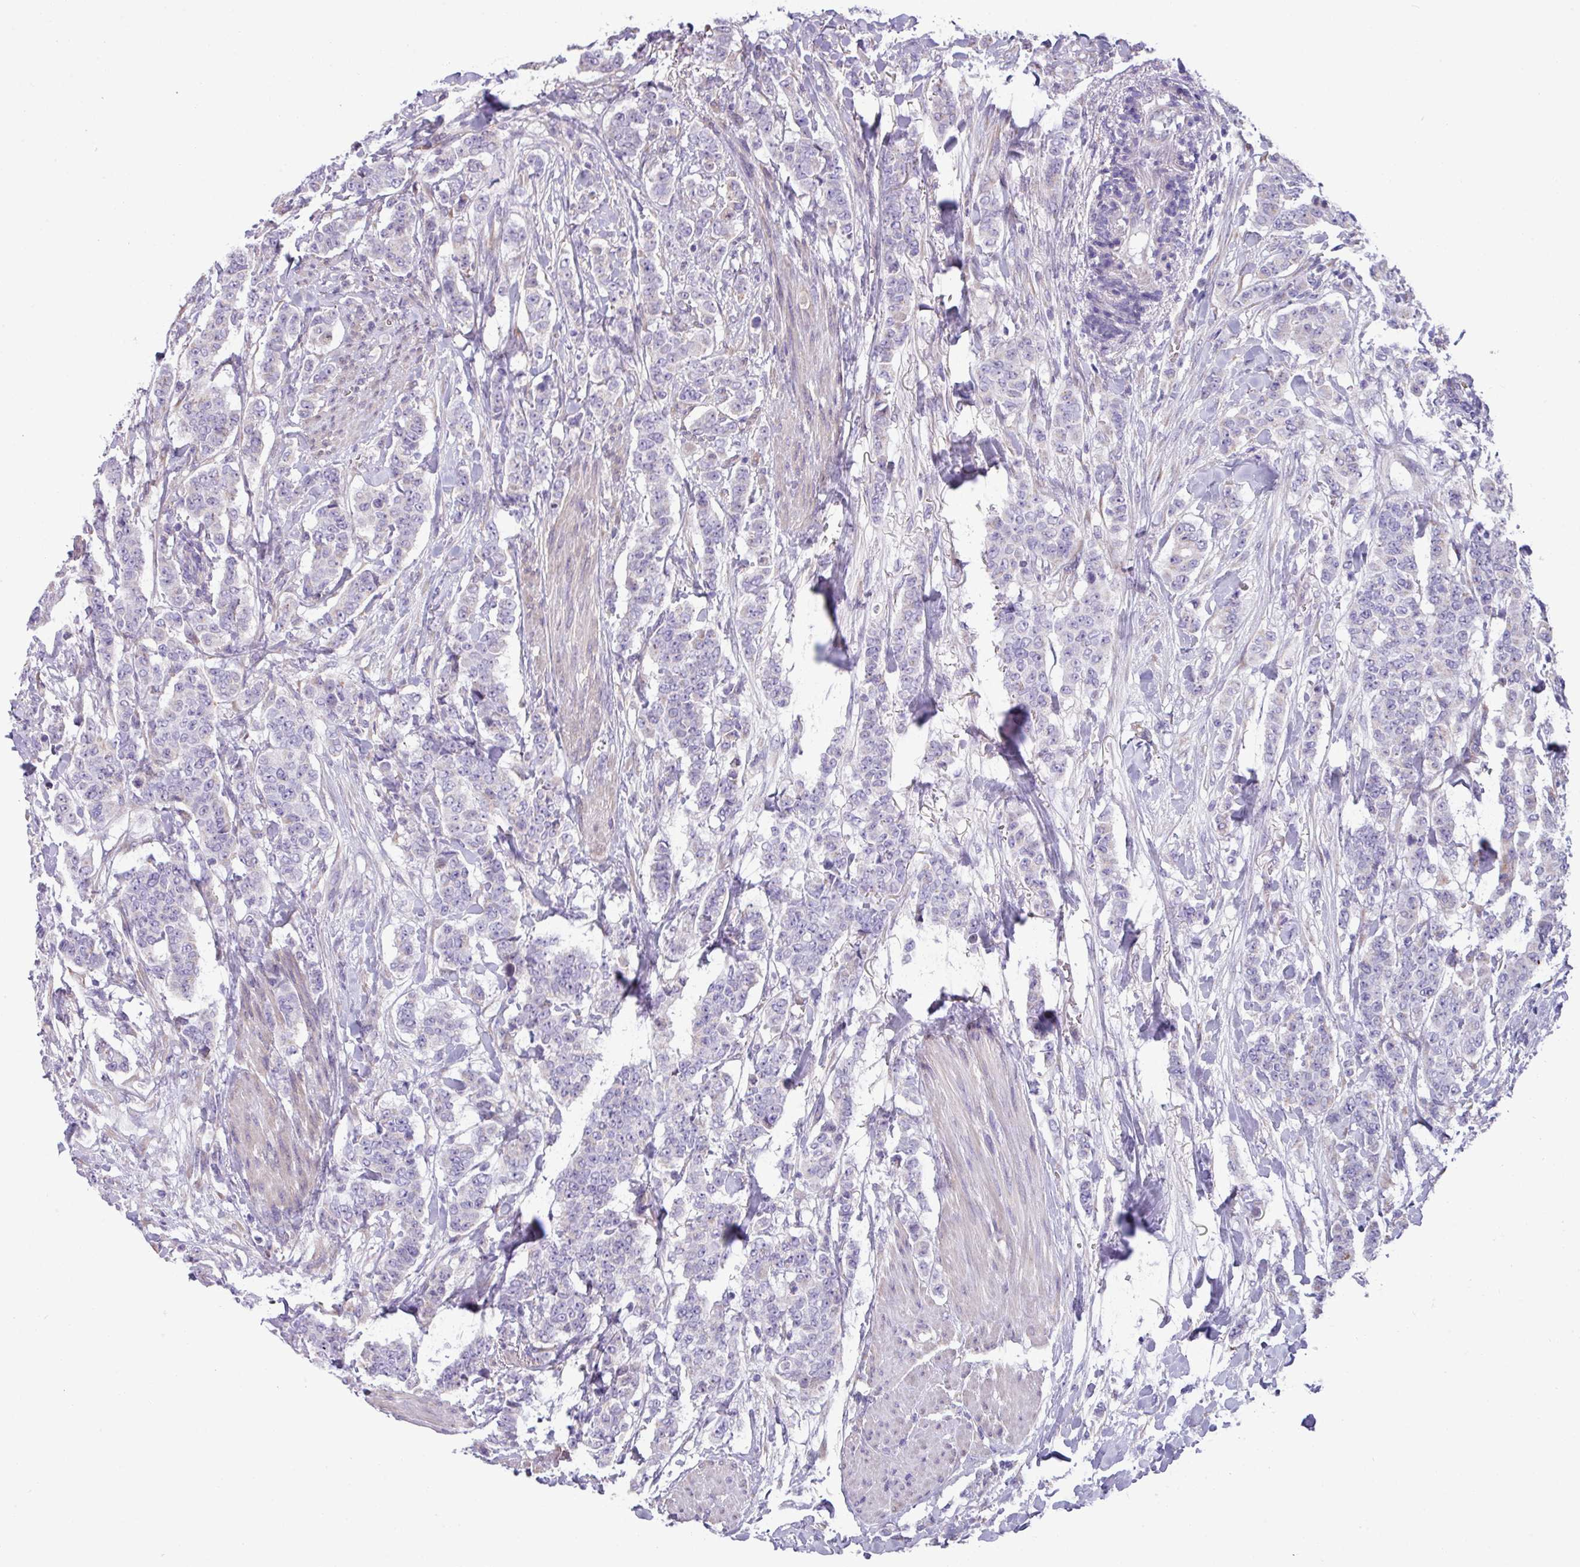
{"staining": {"intensity": "negative", "quantity": "none", "location": "none"}, "tissue": "breast cancer", "cell_type": "Tumor cells", "image_type": "cancer", "snomed": [{"axis": "morphology", "description": "Duct carcinoma"}, {"axis": "topography", "description": "Breast"}], "caption": "Breast cancer was stained to show a protein in brown. There is no significant staining in tumor cells.", "gene": "IRGC", "patient": {"sex": "female", "age": 40}}